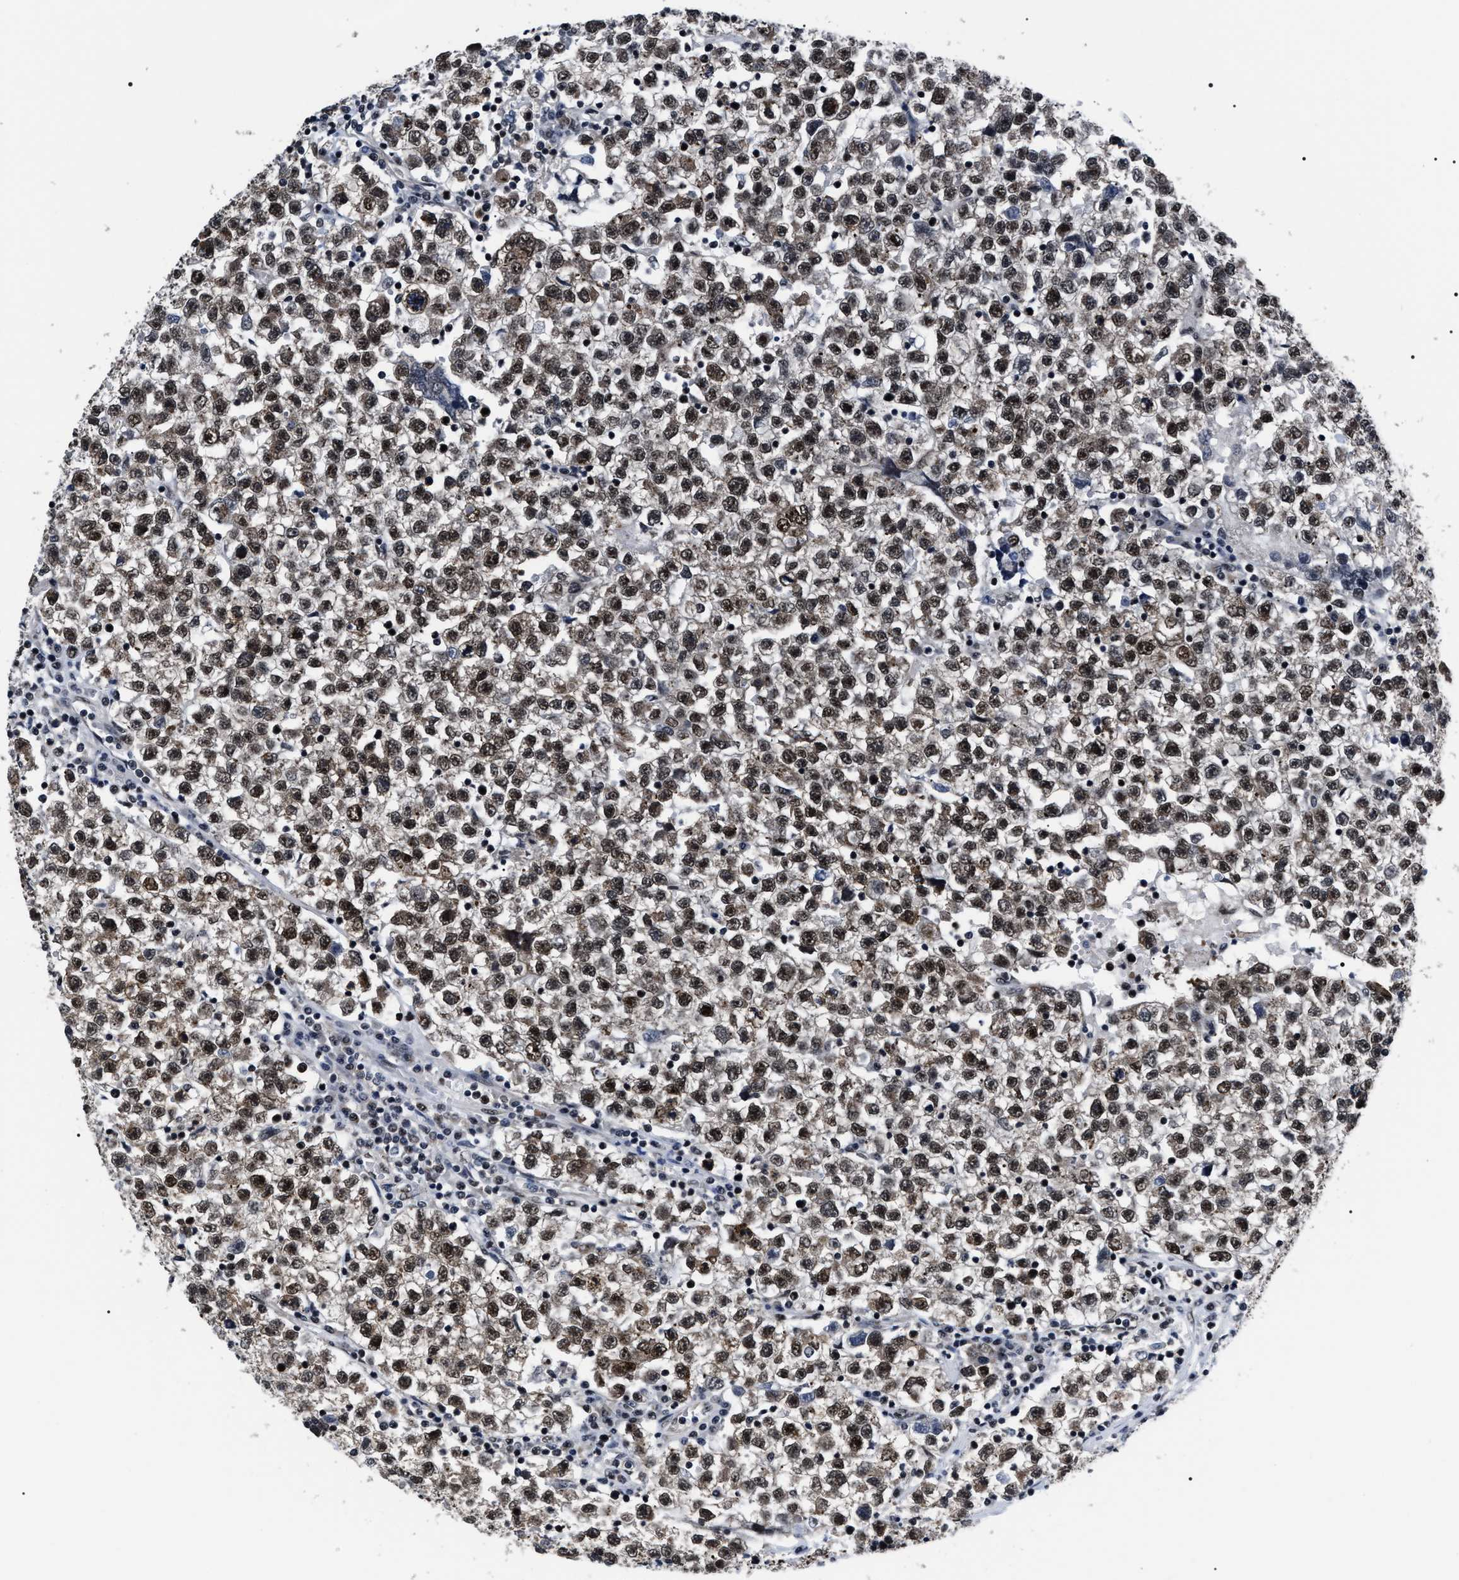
{"staining": {"intensity": "moderate", "quantity": ">75%", "location": "nuclear"}, "tissue": "testis cancer", "cell_type": "Tumor cells", "image_type": "cancer", "snomed": [{"axis": "morphology", "description": "Seminoma, NOS"}, {"axis": "topography", "description": "Testis"}], "caption": "About >75% of tumor cells in testis seminoma display moderate nuclear protein positivity as visualized by brown immunohistochemical staining.", "gene": "CSNK2A1", "patient": {"sex": "male", "age": 22}}